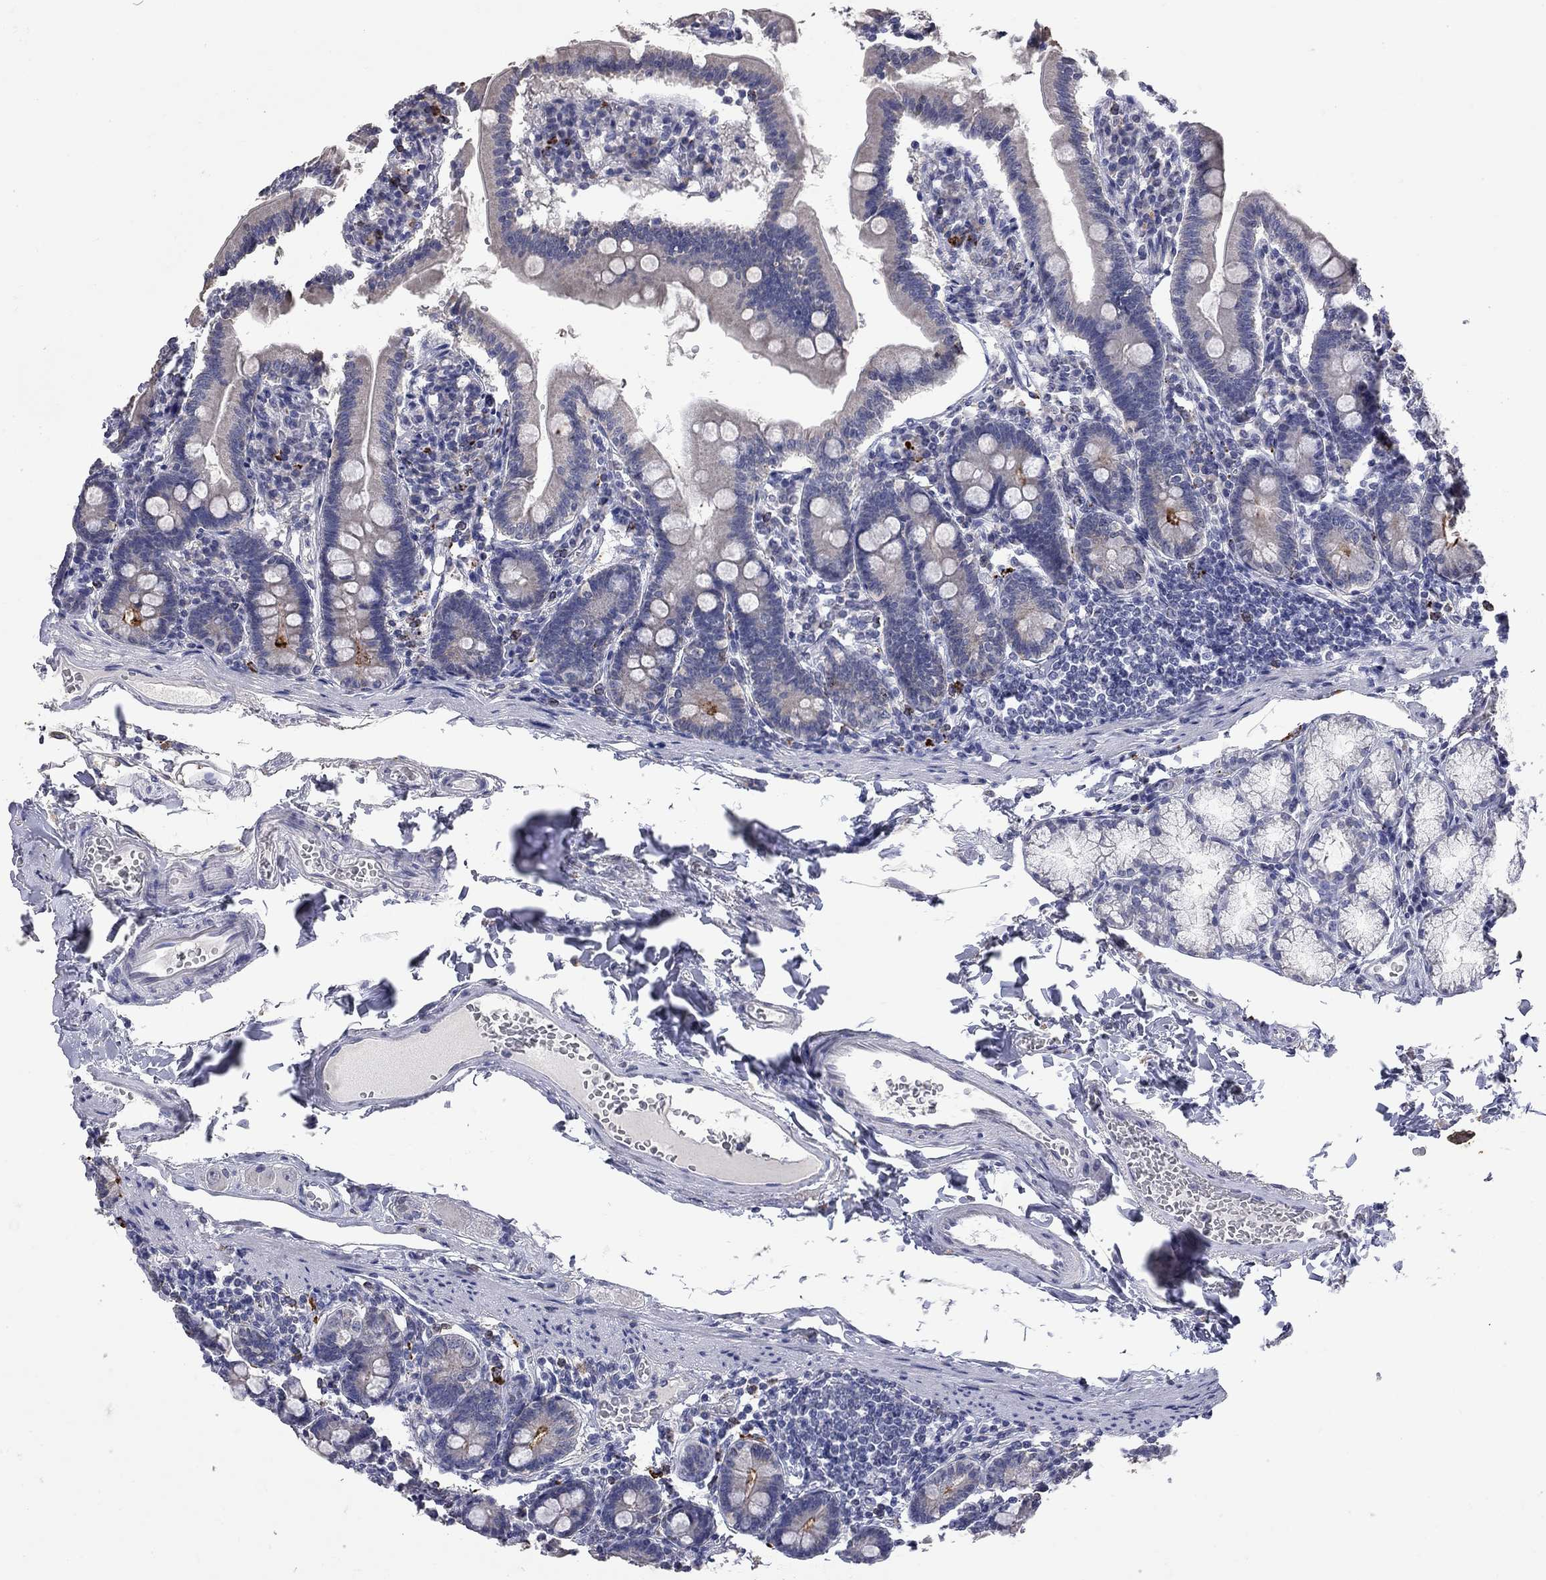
{"staining": {"intensity": "moderate", "quantity": "<25%", "location": "cytoplasmic/membranous"}, "tissue": "duodenum", "cell_type": "Glandular cells", "image_type": "normal", "snomed": [{"axis": "morphology", "description": "Normal tissue, NOS"}, {"axis": "topography", "description": "Duodenum"}], "caption": "Immunohistochemistry staining of normal duodenum, which demonstrates low levels of moderate cytoplasmic/membranous staining in approximately <25% of glandular cells indicating moderate cytoplasmic/membranous protein expression. The staining was performed using DAB (brown) for protein detection and nuclei were counterstained in hematoxylin (blue).", "gene": "NOS2", "patient": {"sex": "female", "age": 67}}